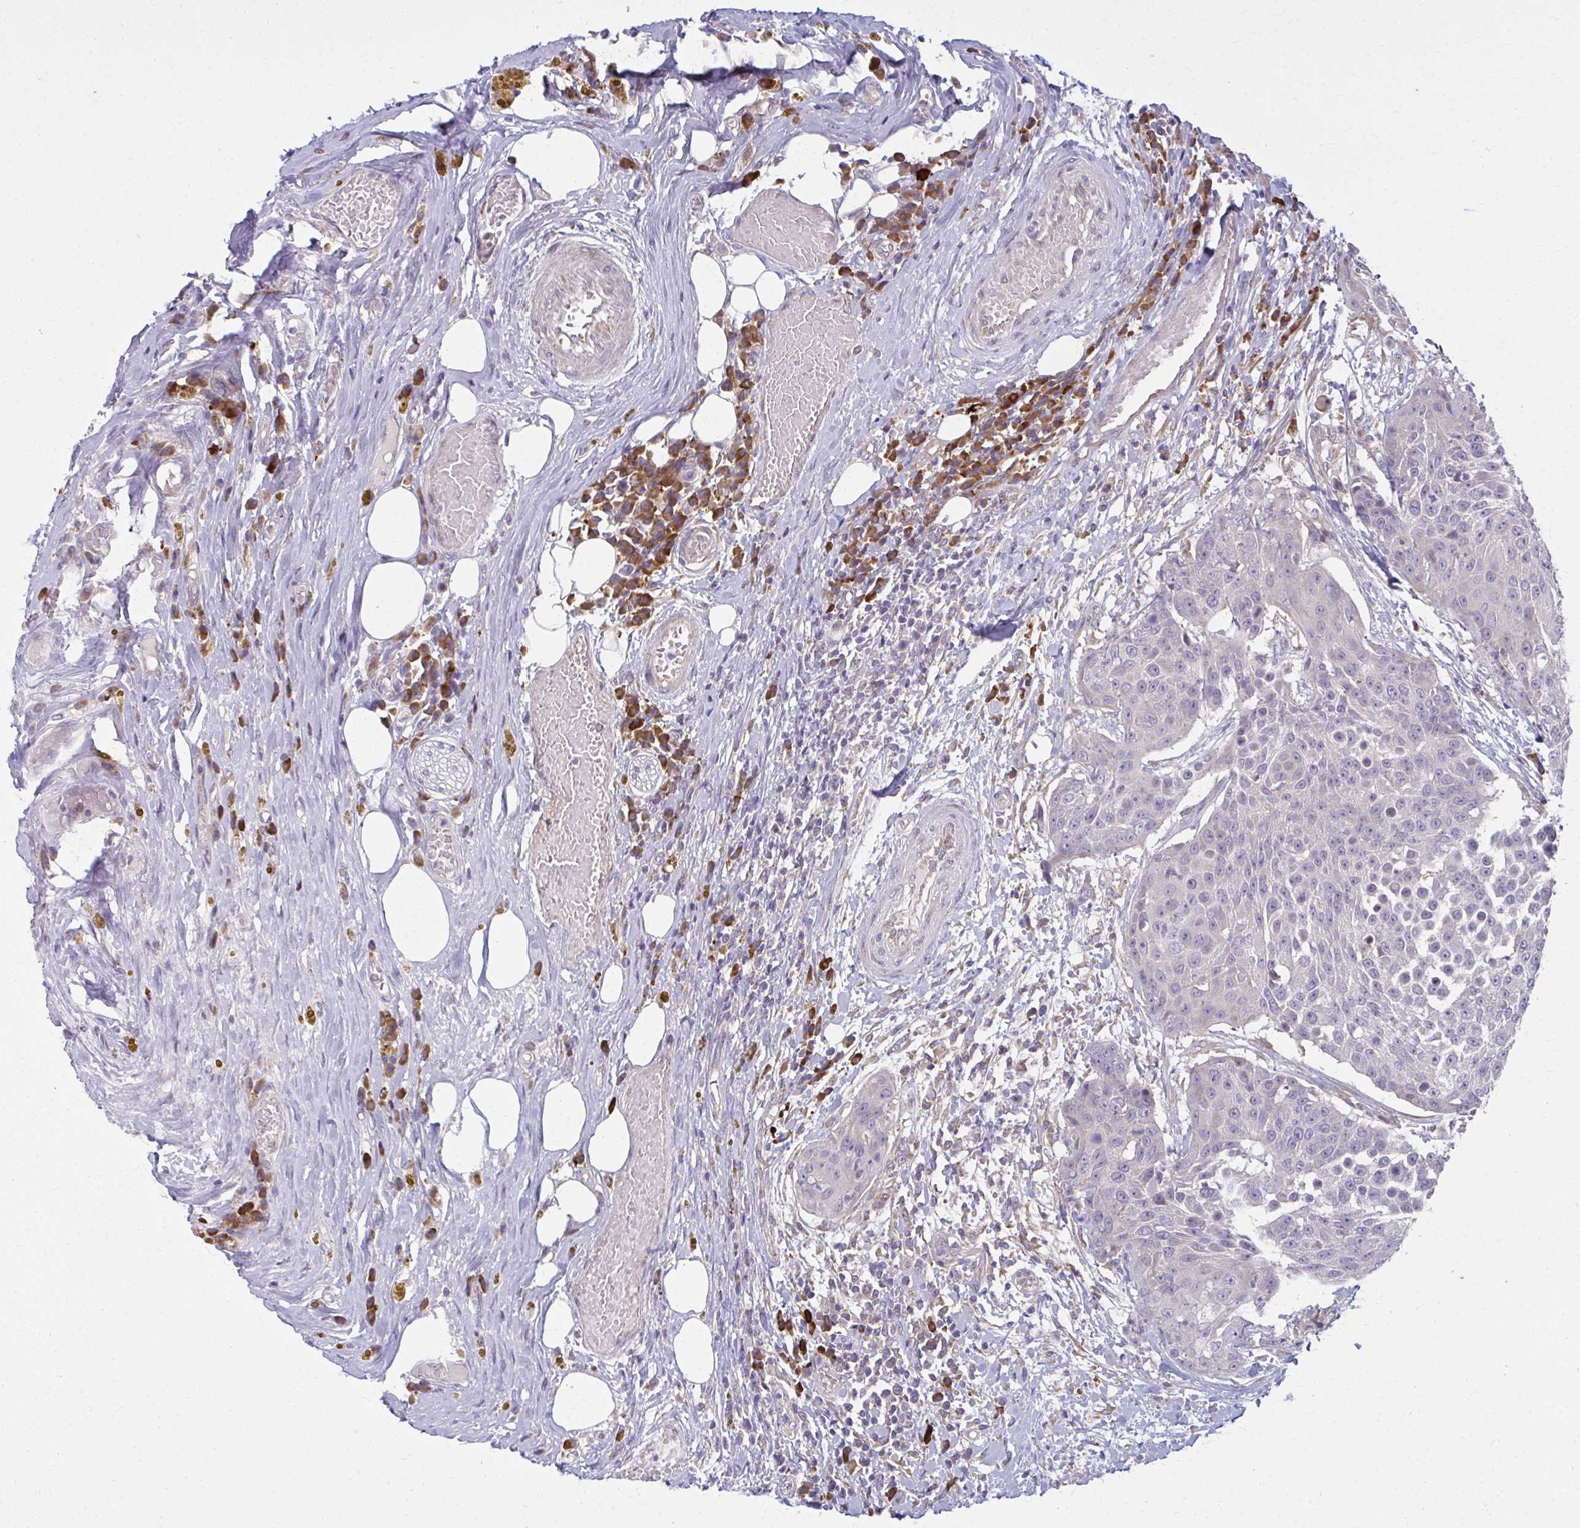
{"staining": {"intensity": "negative", "quantity": "none", "location": "none"}, "tissue": "urothelial cancer", "cell_type": "Tumor cells", "image_type": "cancer", "snomed": [{"axis": "morphology", "description": "Urothelial carcinoma, High grade"}, {"axis": "topography", "description": "Urinary bladder"}], "caption": "IHC image of neoplastic tissue: urothelial cancer stained with DAB shows no significant protein expression in tumor cells. The staining was performed using DAB to visualize the protein expression in brown, while the nuclei were stained in blue with hematoxylin (Magnification: 20x).", "gene": "CEMP1", "patient": {"sex": "female", "age": 63}}